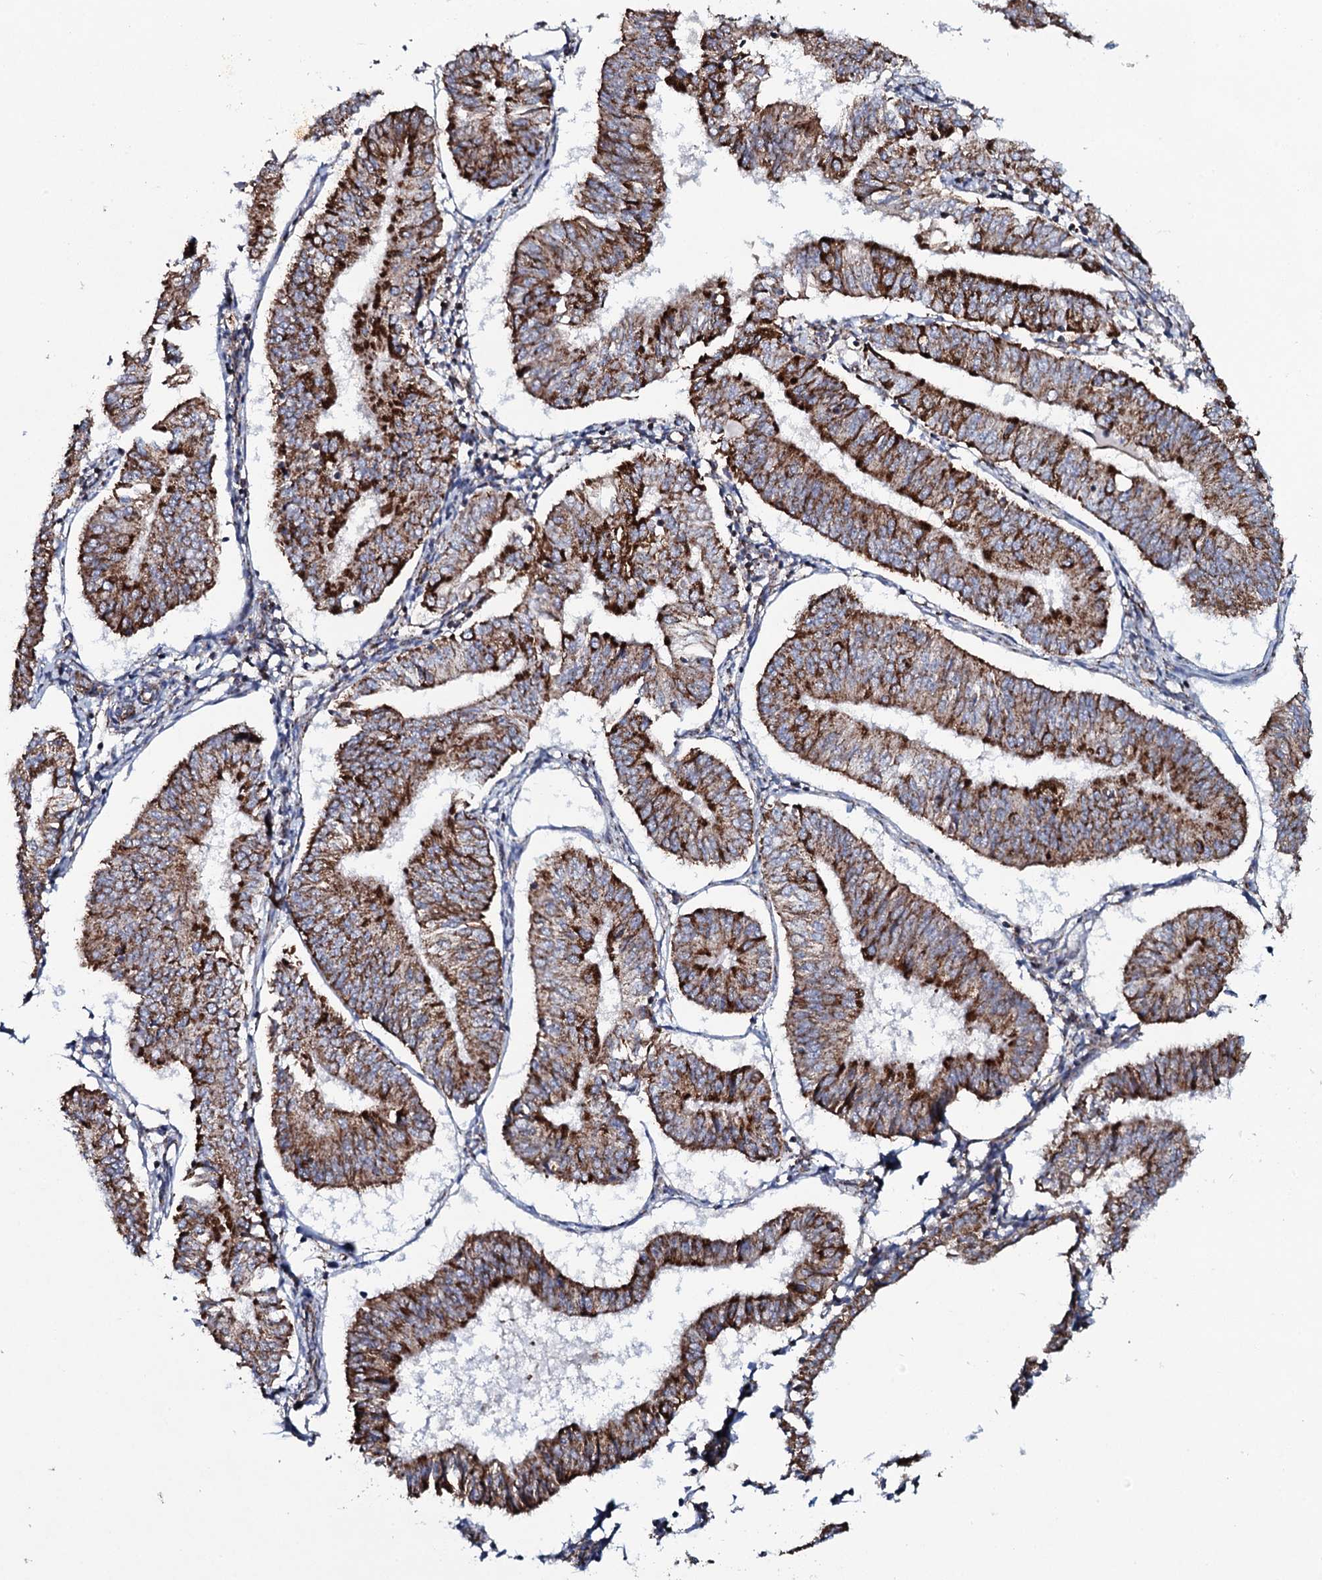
{"staining": {"intensity": "strong", "quantity": ">75%", "location": "cytoplasmic/membranous"}, "tissue": "endometrial cancer", "cell_type": "Tumor cells", "image_type": "cancer", "snomed": [{"axis": "morphology", "description": "Adenocarcinoma, NOS"}, {"axis": "topography", "description": "Endometrium"}], "caption": "Immunohistochemistry (IHC) (DAB) staining of adenocarcinoma (endometrial) reveals strong cytoplasmic/membranous protein positivity in about >75% of tumor cells.", "gene": "EVC2", "patient": {"sex": "female", "age": 58}}